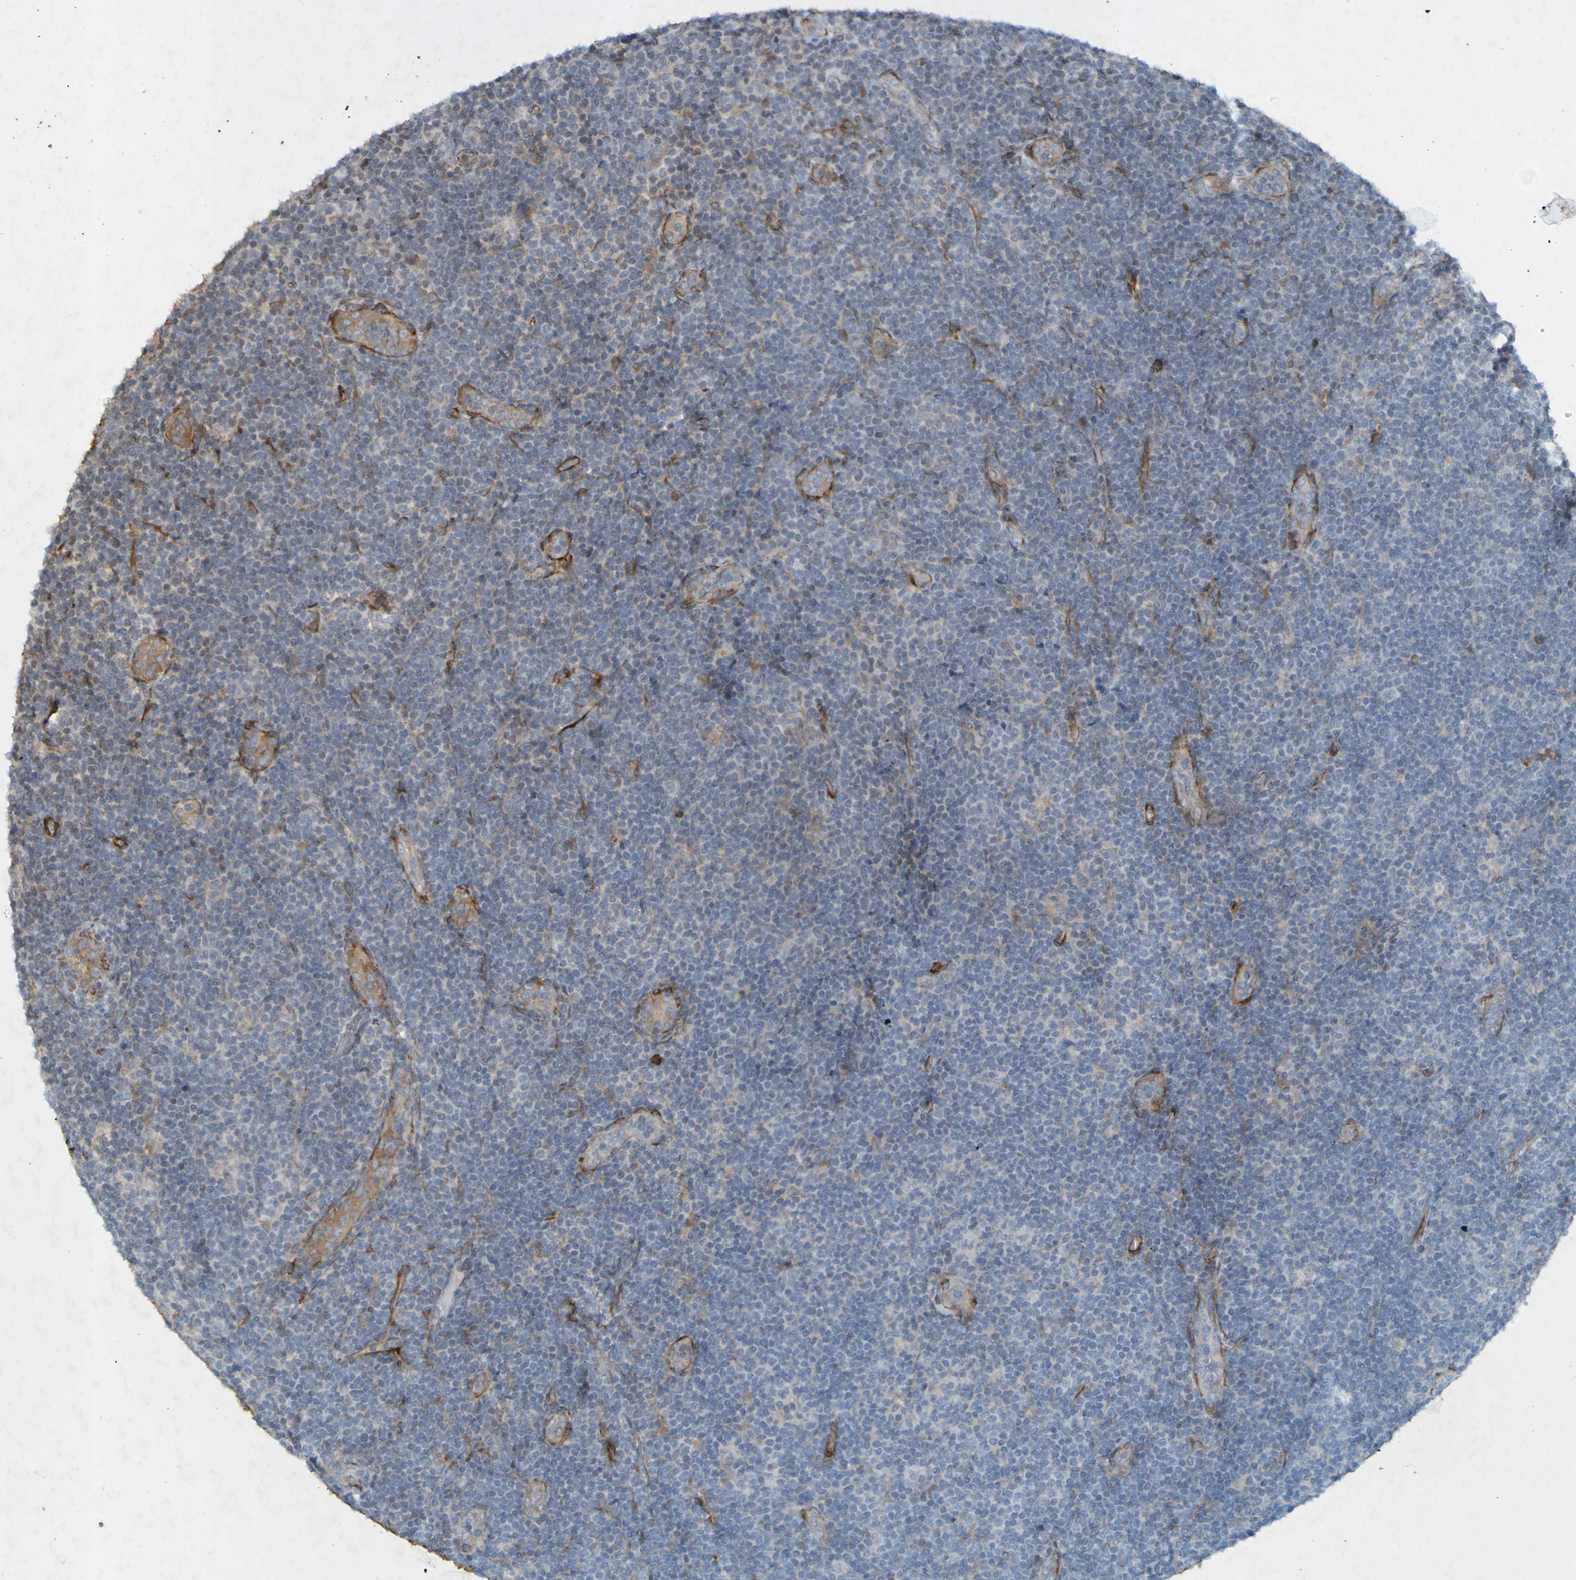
{"staining": {"intensity": "weak", "quantity": "<25%", "location": "cytoplasmic/membranous"}, "tissue": "lymphoma", "cell_type": "Tumor cells", "image_type": "cancer", "snomed": [{"axis": "morphology", "description": "Malignant lymphoma, non-Hodgkin's type, Low grade"}, {"axis": "topography", "description": "Lymph node"}], "caption": "Lymphoma was stained to show a protein in brown. There is no significant positivity in tumor cells.", "gene": "GUCY1A1", "patient": {"sex": "male", "age": 83}}